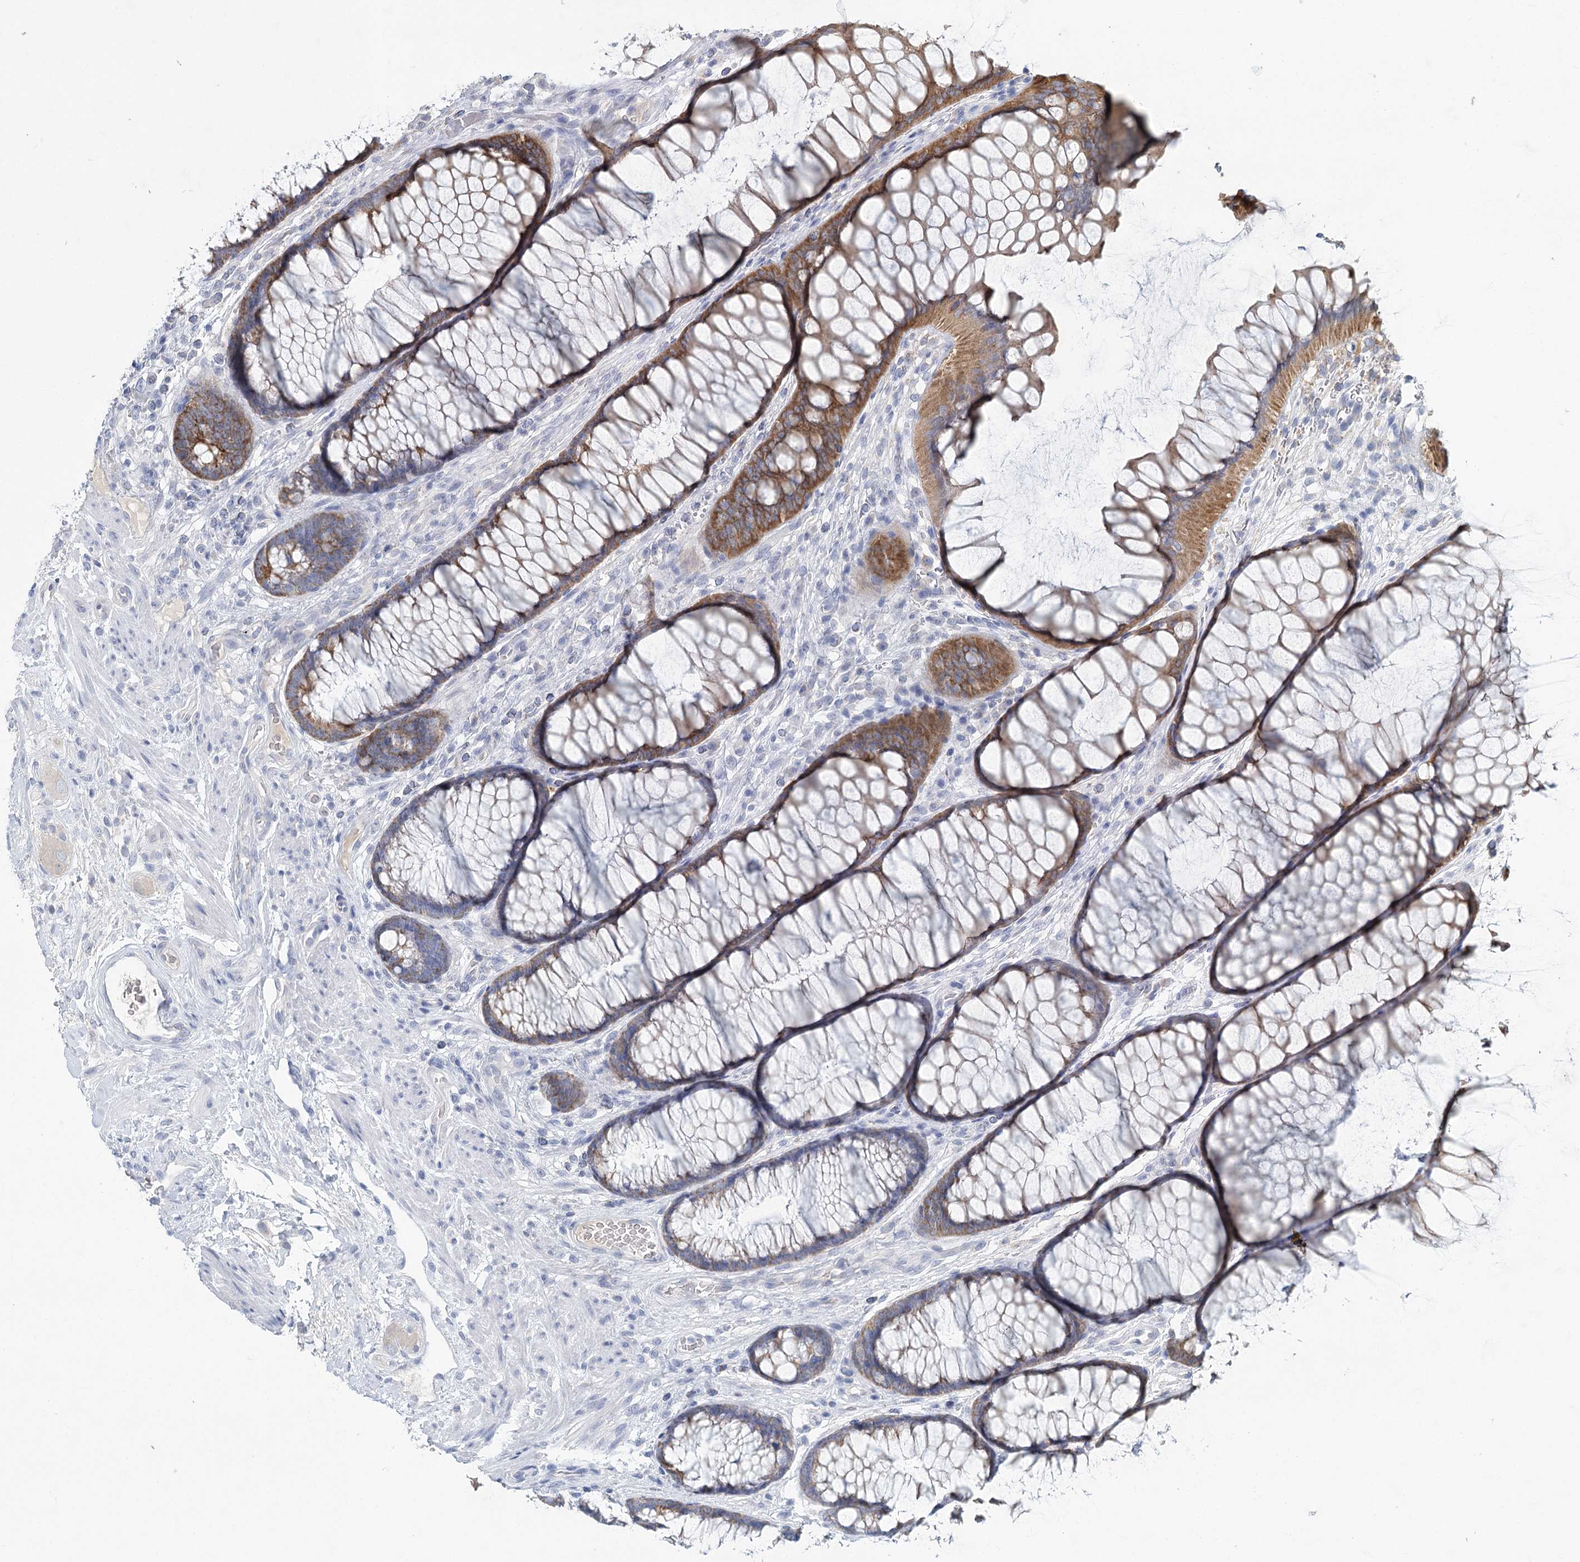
{"staining": {"intensity": "negative", "quantity": "none", "location": "none"}, "tissue": "colon", "cell_type": "Endothelial cells", "image_type": "normal", "snomed": [{"axis": "morphology", "description": "Normal tissue, NOS"}, {"axis": "topography", "description": "Colon"}], "caption": "Endothelial cells show no significant protein positivity in normal colon. The staining was performed using DAB to visualize the protein expression in brown, while the nuclei were stained in blue with hematoxylin (Magnification: 20x).", "gene": "ARHGAP44", "patient": {"sex": "female", "age": 82}}